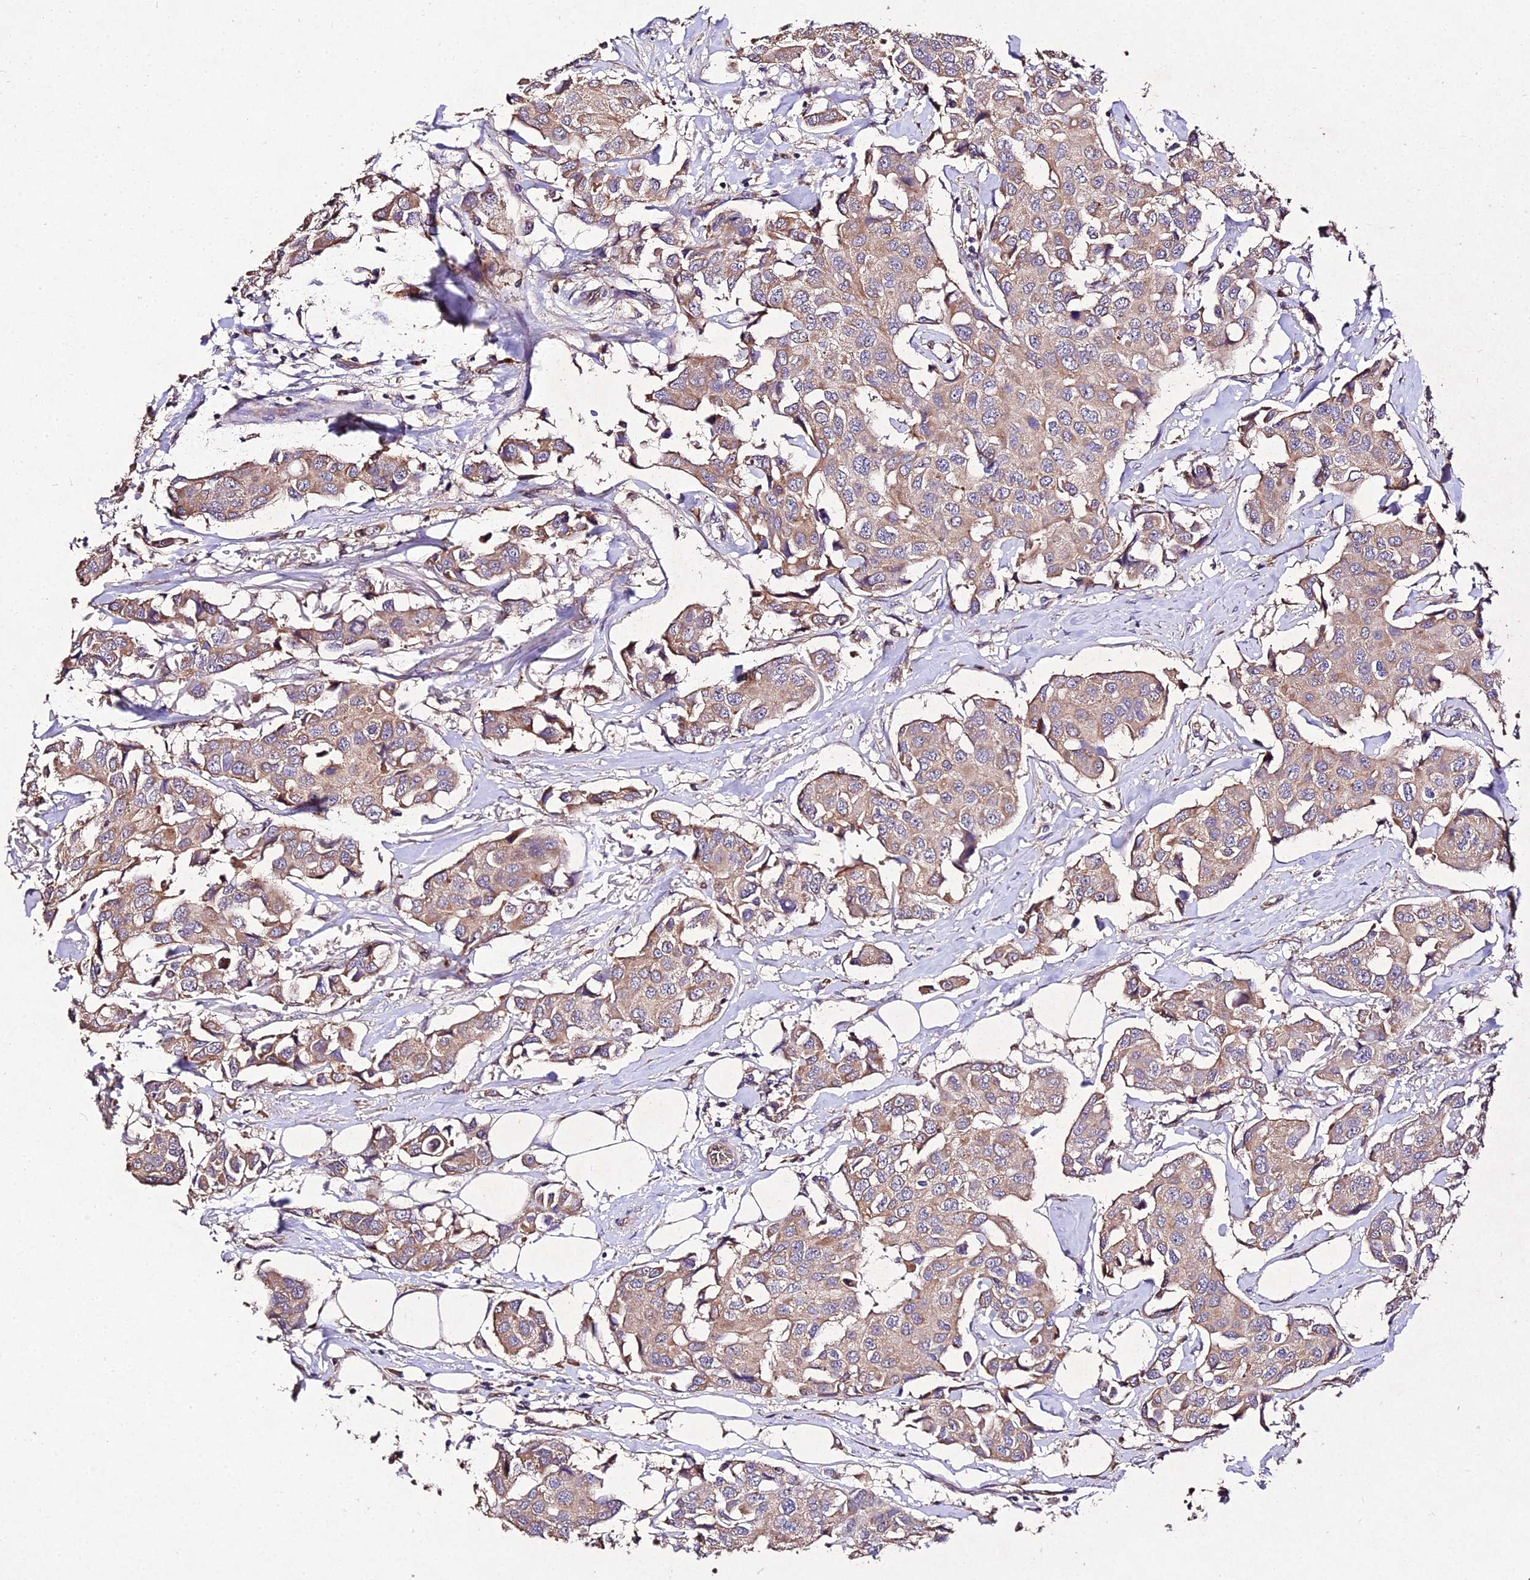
{"staining": {"intensity": "weak", "quantity": ">75%", "location": "cytoplasmic/membranous"}, "tissue": "breast cancer", "cell_type": "Tumor cells", "image_type": "cancer", "snomed": [{"axis": "morphology", "description": "Duct carcinoma"}, {"axis": "topography", "description": "Breast"}], "caption": "Protein analysis of breast cancer tissue shows weak cytoplasmic/membranous expression in approximately >75% of tumor cells.", "gene": "AP3M2", "patient": {"sex": "female", "age": 80}}